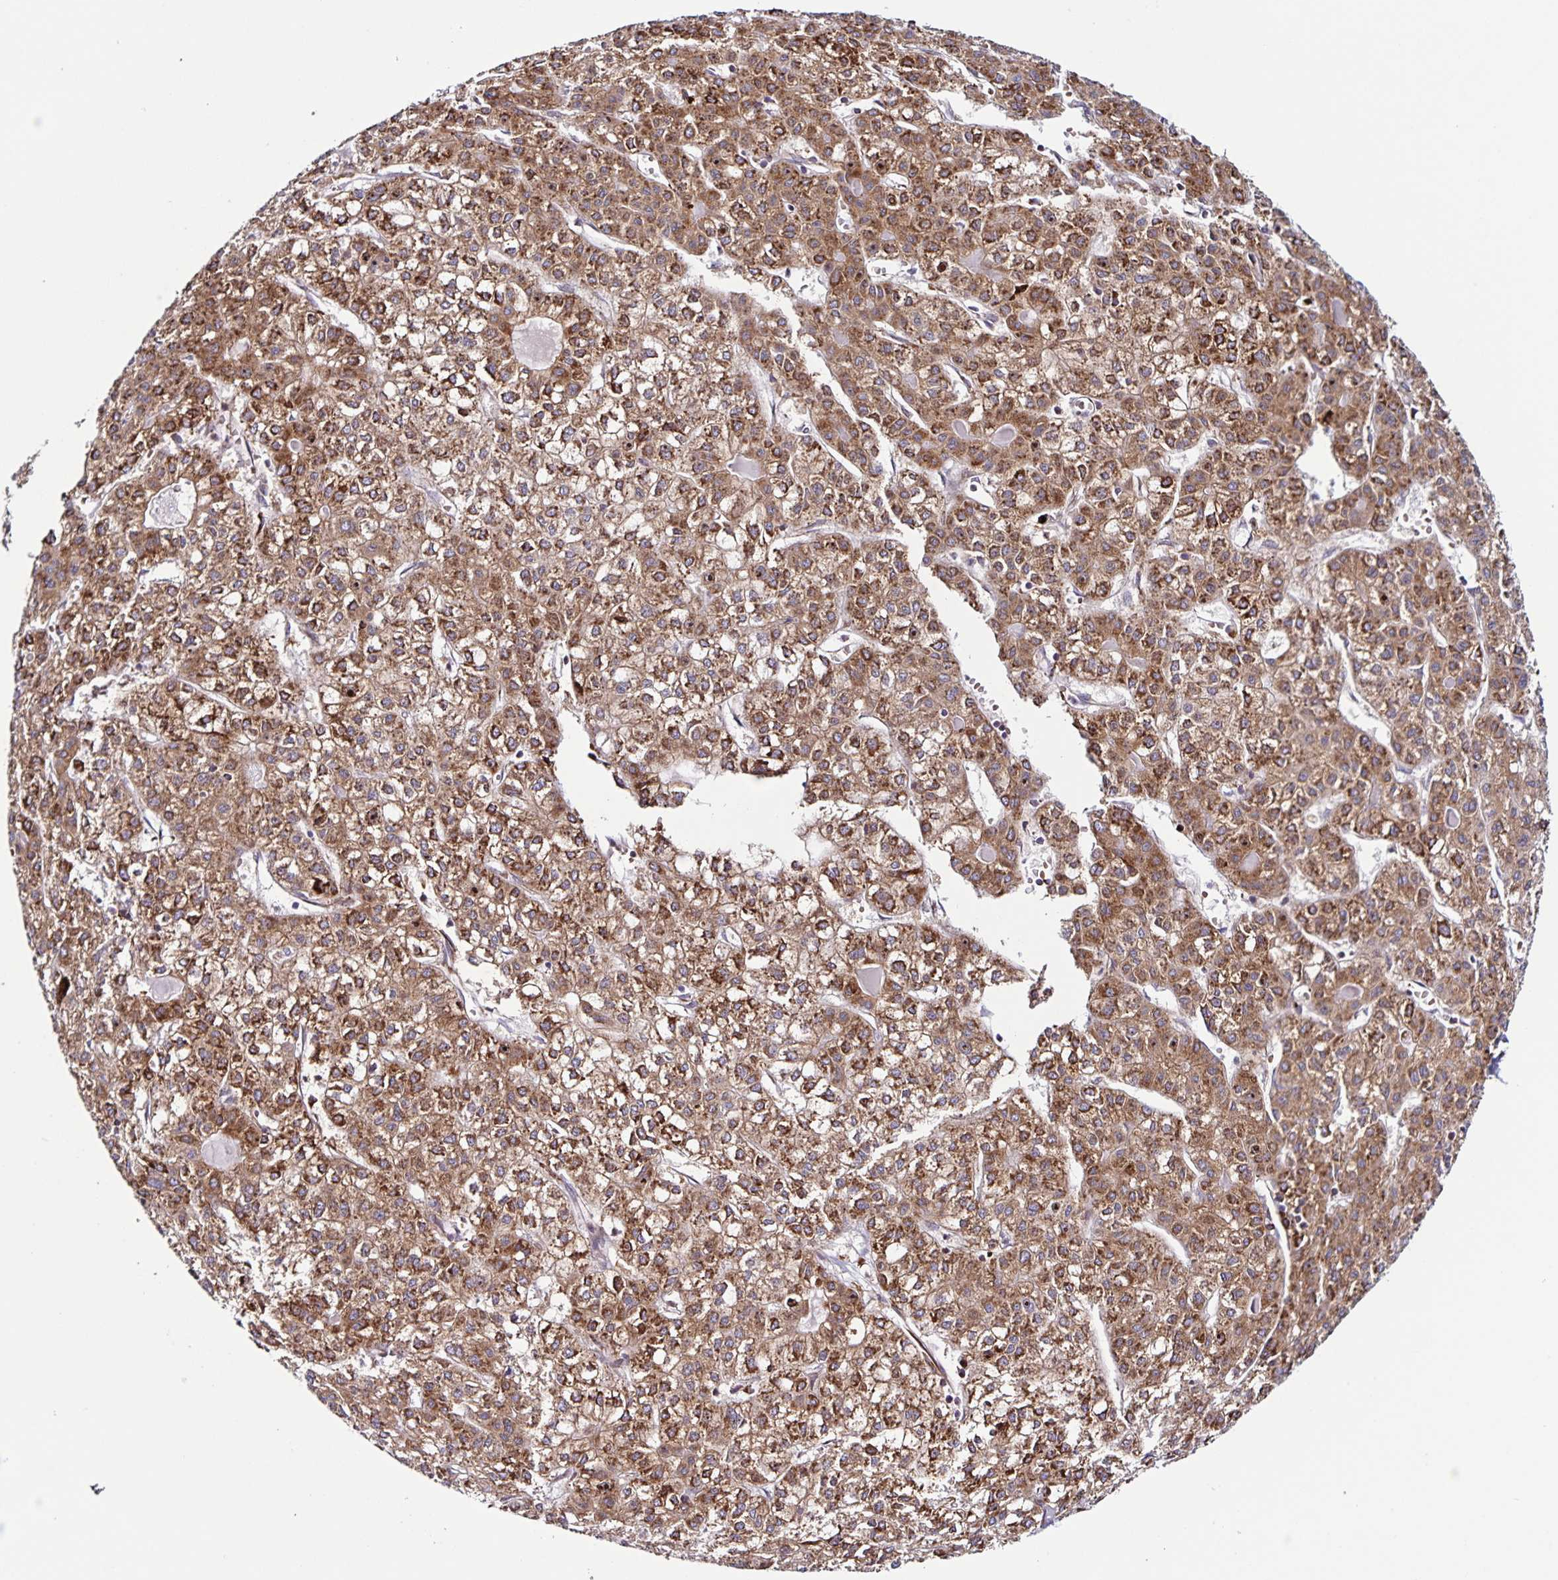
{"staining": {"intensity": "moderate", "quantity": ">75%", "location": "cytoplasmic/membranous"}, "tissue": "liver cancer", "cell_type": "Tumor cells", "image_type": "cancer", "snomed": [{"axis": "morphology", "description": "Carcinoma, Hepatocellular, NOS"}, {"axis": "topography", "description": "Liver"}], "caption": "Hepatocellular carcinoma (liver) stained with DAB immunohistochemistry demonstrates medium levels of moderate cytoplasmic/membranous staining in approximately >75% of tumor cells.", "gene": "OSBPL5", "patient": {"sex": "female", "age": 43}}